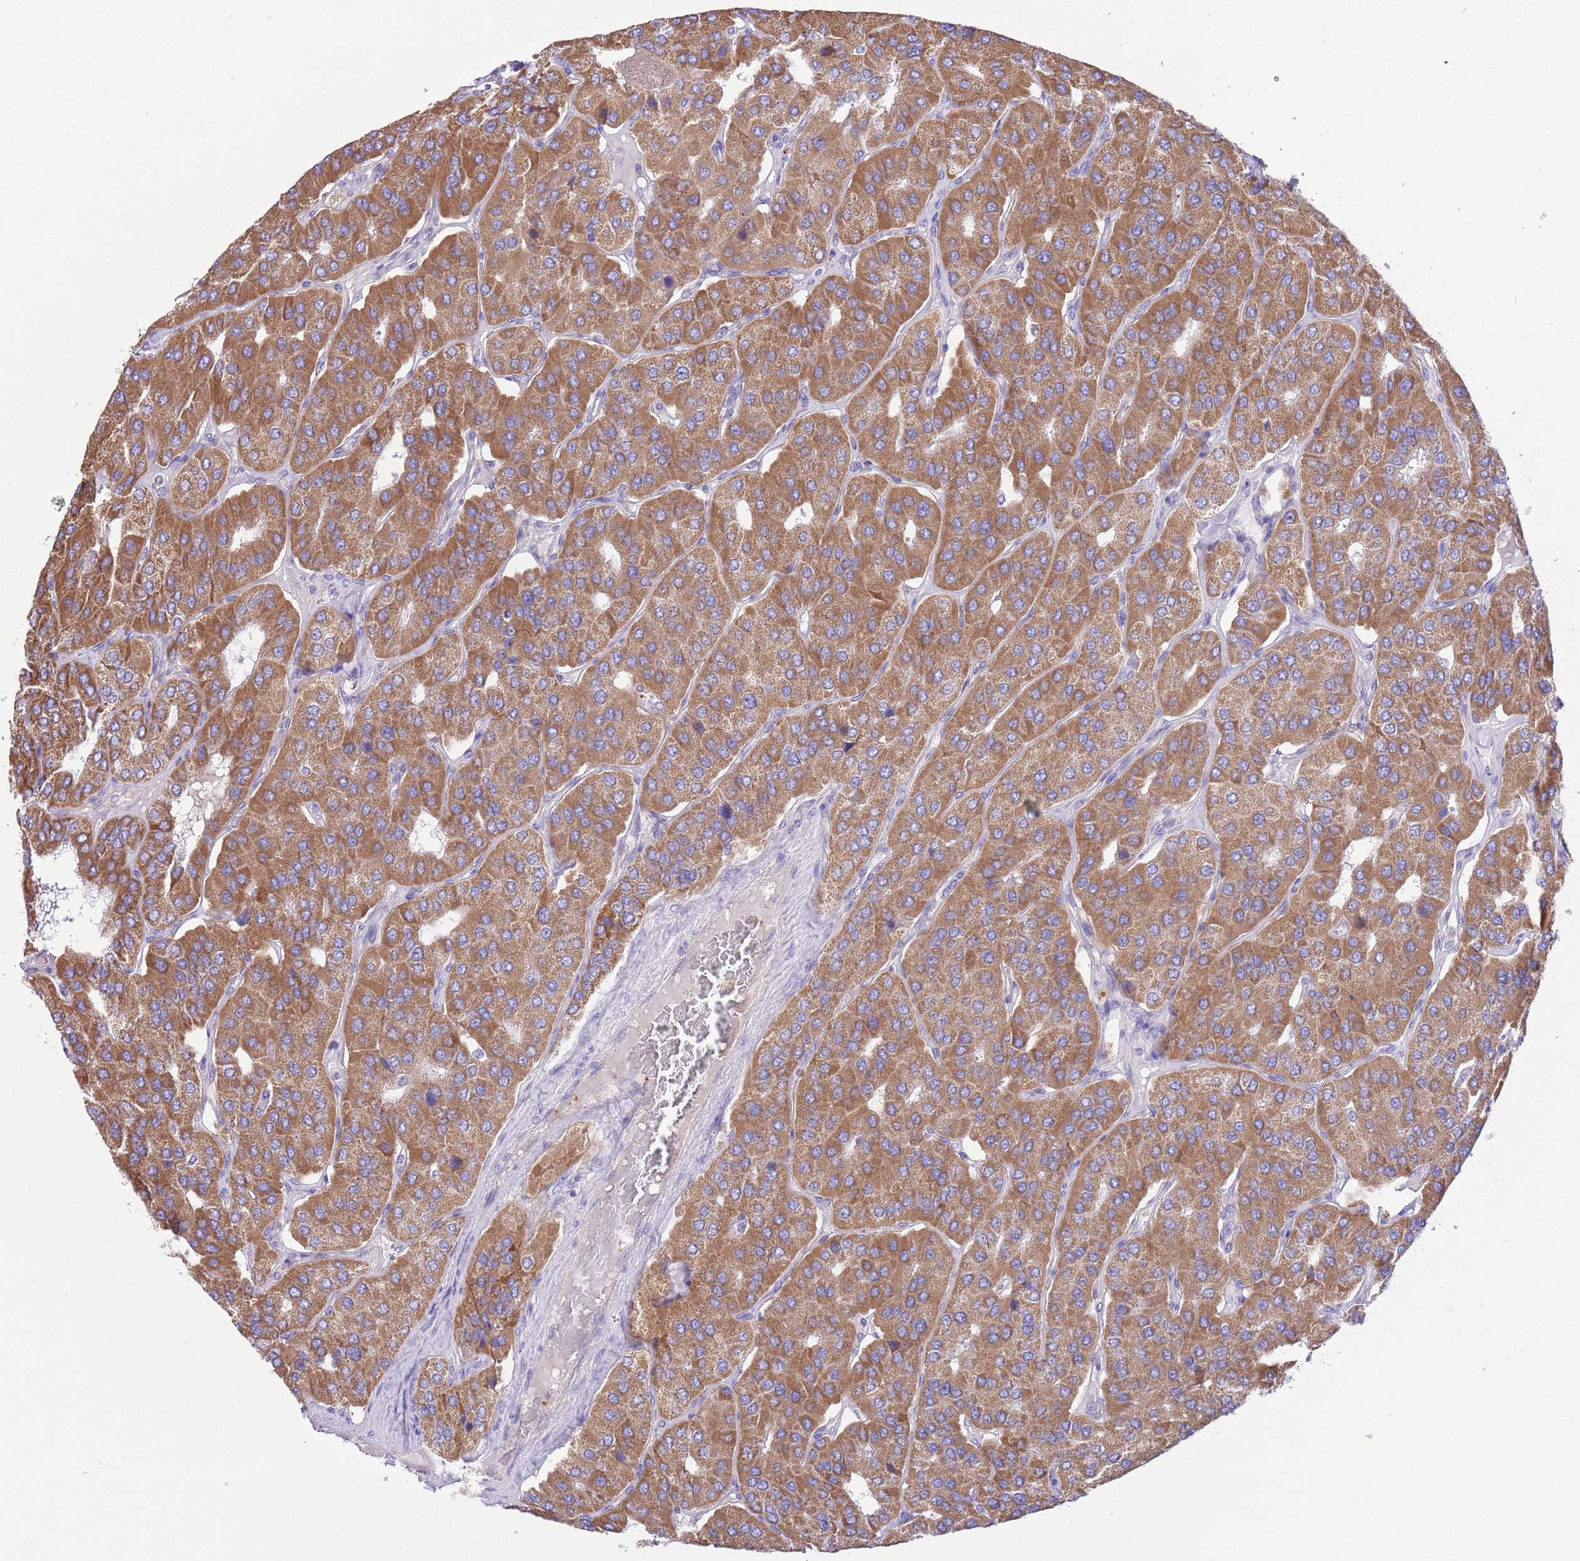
{"staining": {"intensity": "moderate", "quantity": ">75%", "location": "cytoplasmic/membranous"}, "tissue": "parathyroid gland", "cell_type": "Glandular cells", "image_type": "normal", "snomed": [{"axis": "morphology", "description": "Normal tissue, NOS"}, {"axis": "morphology", "description": "Adenoma, NOS"}, {"axis": "topography", "description": "Parathyroid gland"}], "caption": "Immunohistochemical staining of unremarkable parathyroid gland displays moderate cytoplasmic/membranous protein positivity in about >75% of glandular cells.", "gene": "SS18L2", "patient": {"sex": "female", "age": 86}}